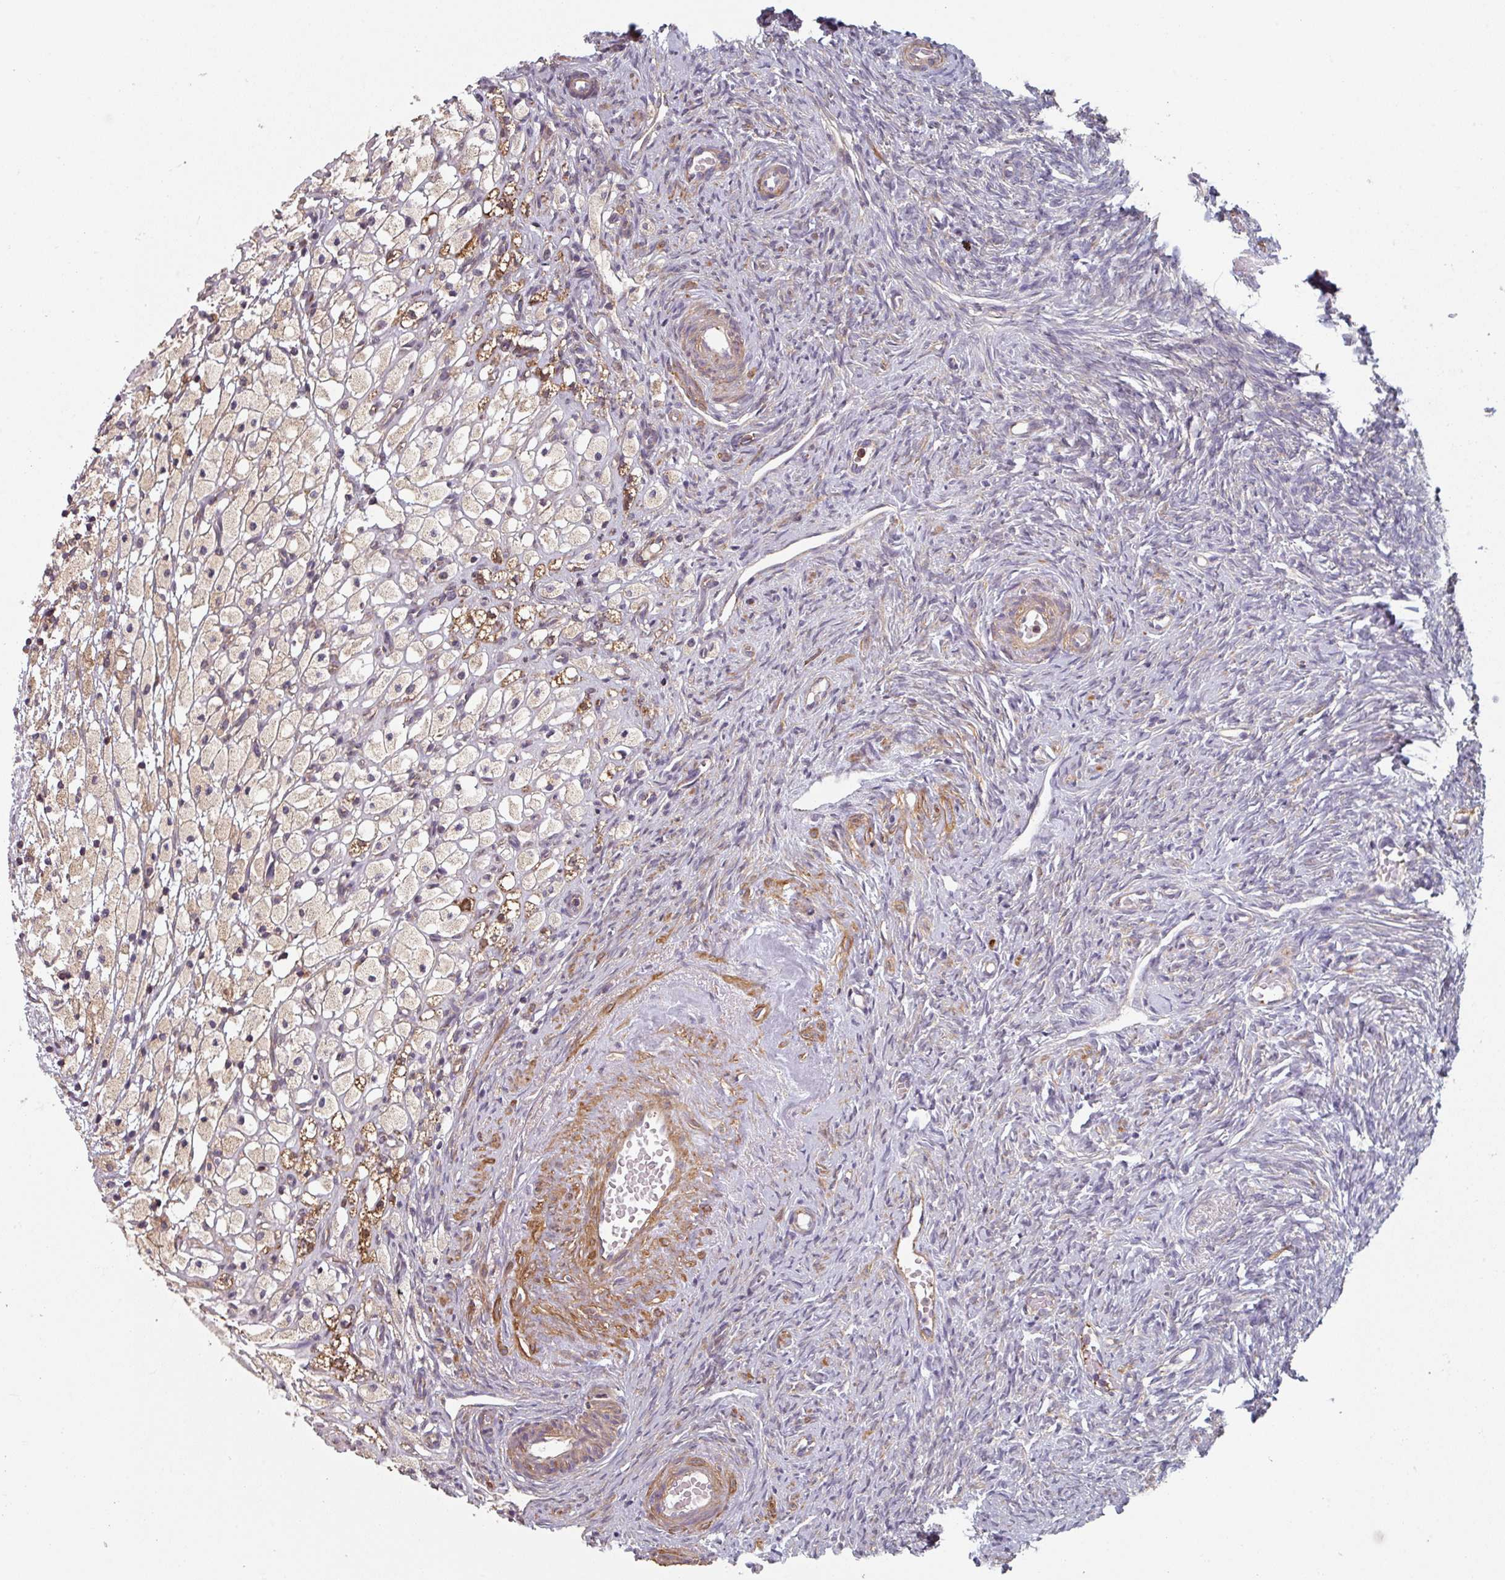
{"staining": {"intensity": "moderate", "quantity": "25%-75%", "location": "cytoplasmic/membranous"}, "tissue": "ovary", "cell_type": "Follicle cells", "image_type": "normal", "snomed": [{"axis": "morphology", "description": "Normal tissue, NOS"}, {"axis": "topography", "description": "Ovary"}], "caption": "Immunohistochemistry (IHC) histopathology image of unremarkable ovary stained for a protein (brown), which exhibits medium levels of moderate cytoplasmic/membranous expression in approximately 25%-75% of follicle cells.", "gene": "GSTA1", "patient": {"sex": "female", "age": 51}}